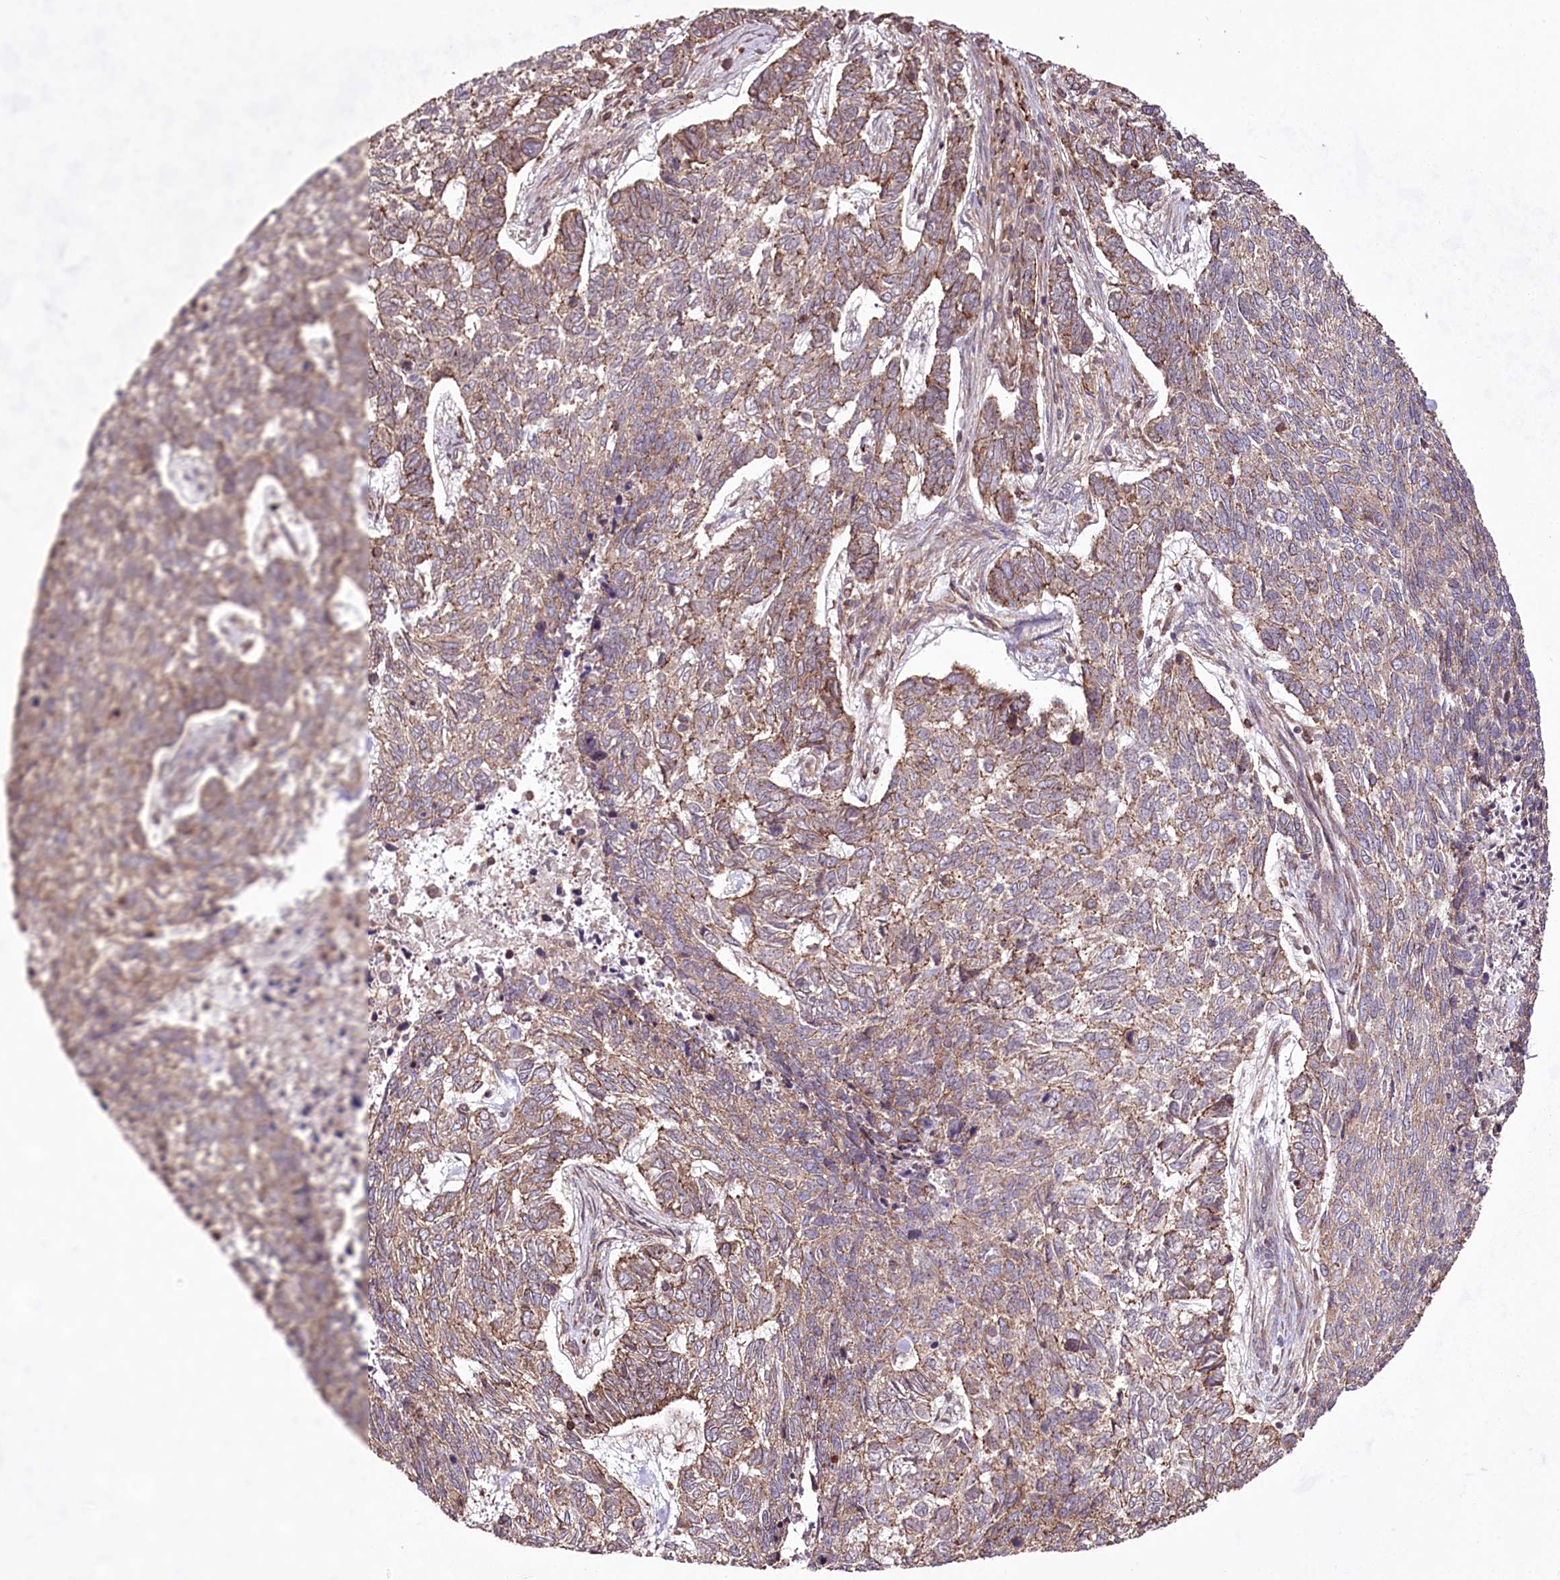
{"staining": {"intensity": "moderate", "quantity": "<25%", "location": "cytoplasmic/membranous"}, "tissue": "skin cancer", "cell_type": "Tumor cells", "image_type": "cancer", "snomed": [{"axis": "morphology", "description": "Basal cell carcinoma"}, {"axis": "topography", "description": "Skin"}], "caption": "Brown immunohistochemical staining in human skin basal cell carcinoma shows moderate cytoplasmic/membranous positivity in approximately <25% of tumor cells. (DAB (3,3'-diaminobenzidine) IHC with brightfield microscopy, high magnification).", "gene": "DHX29", "patient": {"sex": "female", "age": 65}}